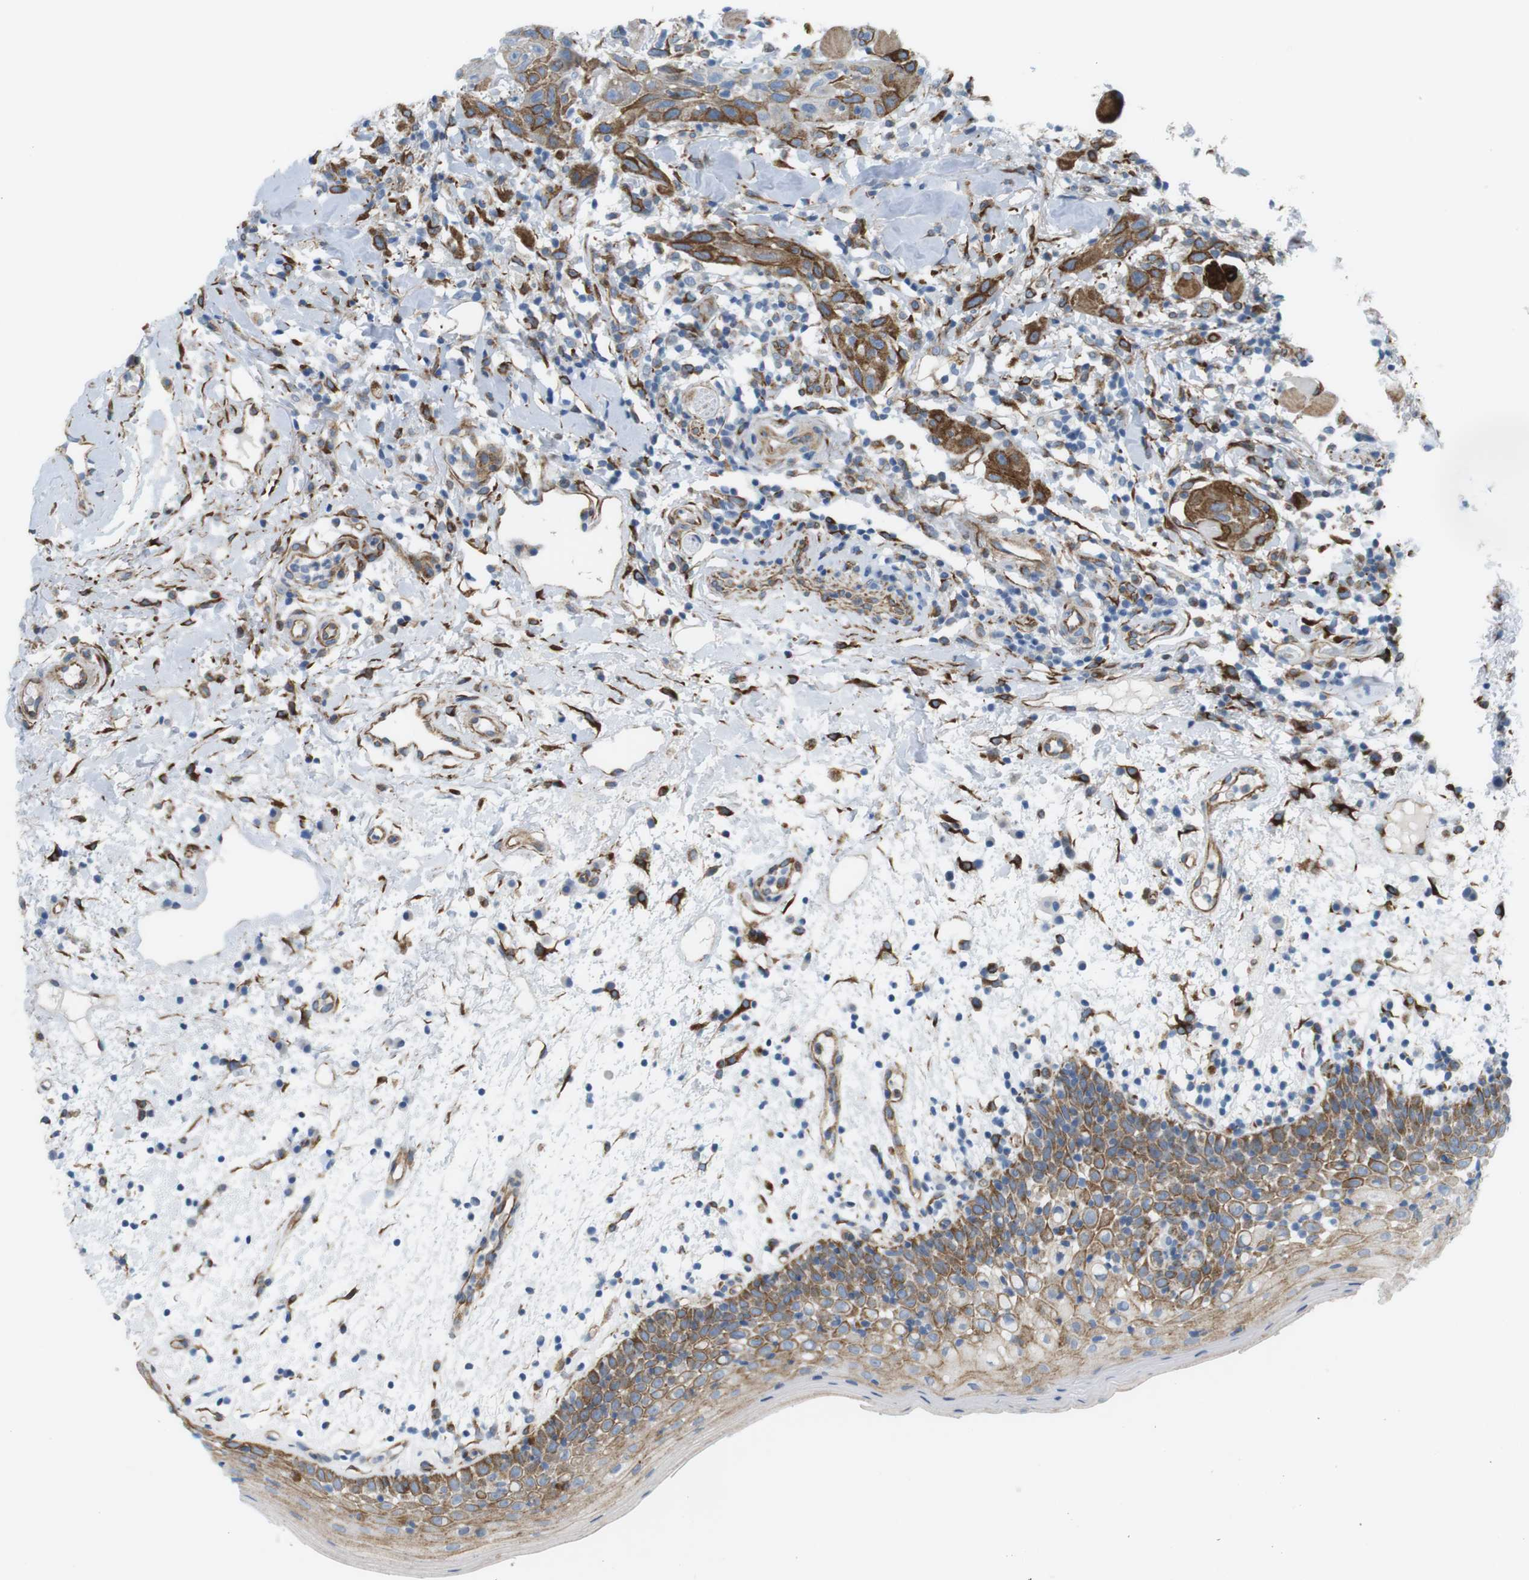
{"staining": {"intensity": "moderate", "quantity": ">75%", "location": "cytoplasmic/membranous"}, "tissue": "oral mucosa", "cell_type": "Squamous epithelial cells", "image_type": "normal", "snomed": [{"axis": "morphology", "description": "Normal tissue, NOS"}, {"axis": "morphology", "description": "Squamous cell carcinoma, NOS"}, {"axis": "topography", "description": "Skeletal muscle"}, {"axis": "topography", "description": "Oral tissue"}], "caption": "Oral mucosa stained with a protein marker reveals moderate staining in squamous epithelial cells.", "gene": "MYH9", "patient": {"sex": "male", "age": 71}}